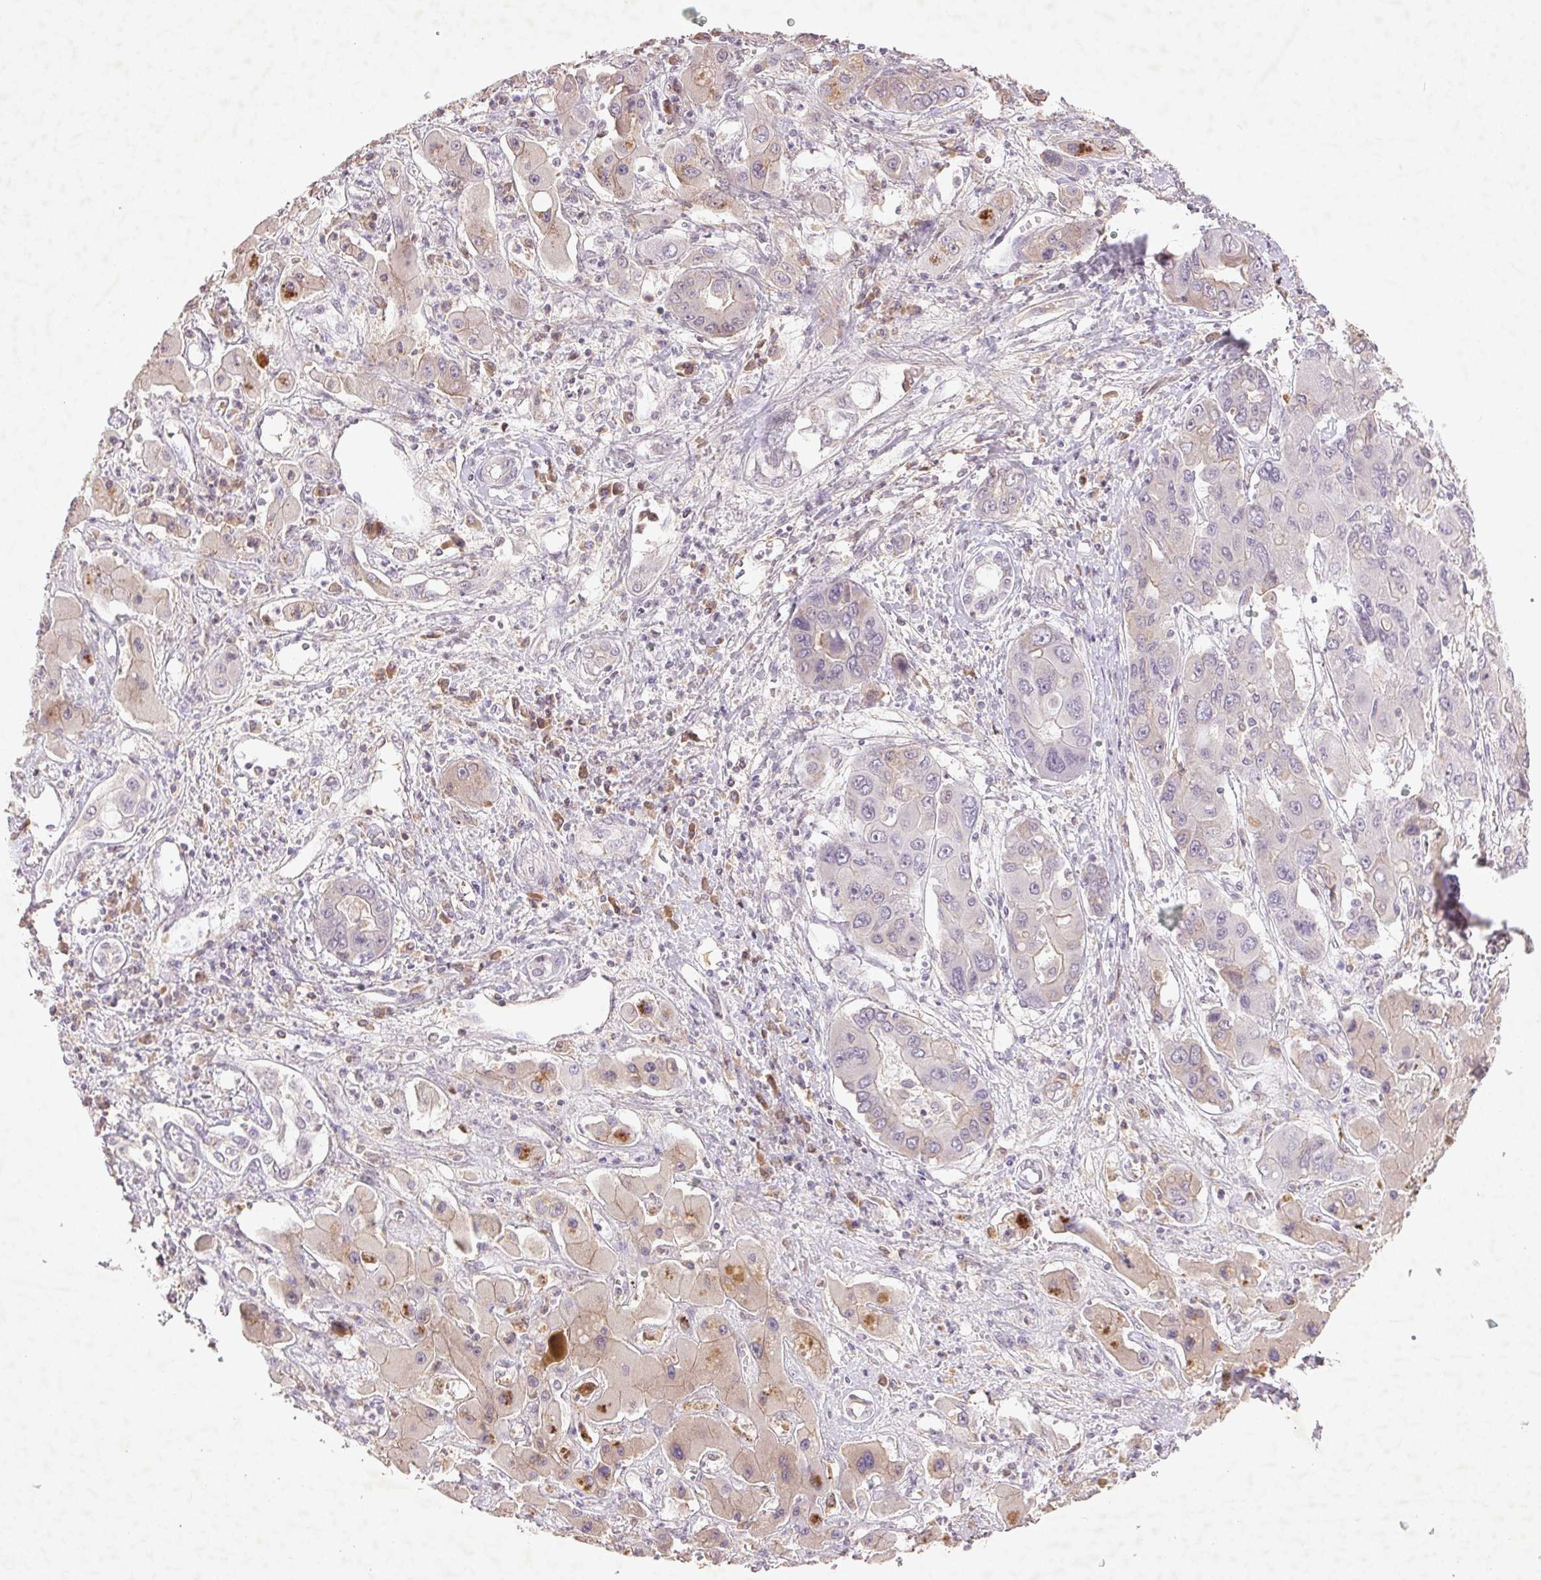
{"staining": {"intensity": "negative", "quantity": "none", "location": "none"}, "tissue": "liver cancer", "cell_type": "Tumor cells", "image_type": "cancer", "snomed": [{"axis": "morphology", "description": "Cholangiocarcinoma"}, {"axis": "topography", "description": "Liver"}], "caption": "The image demonstrates no staining of tumor cells in liver cancer (cholangiocarcinoma).", "gene": "FAM168B", "patient": {"sex": "male", "age": 67}}